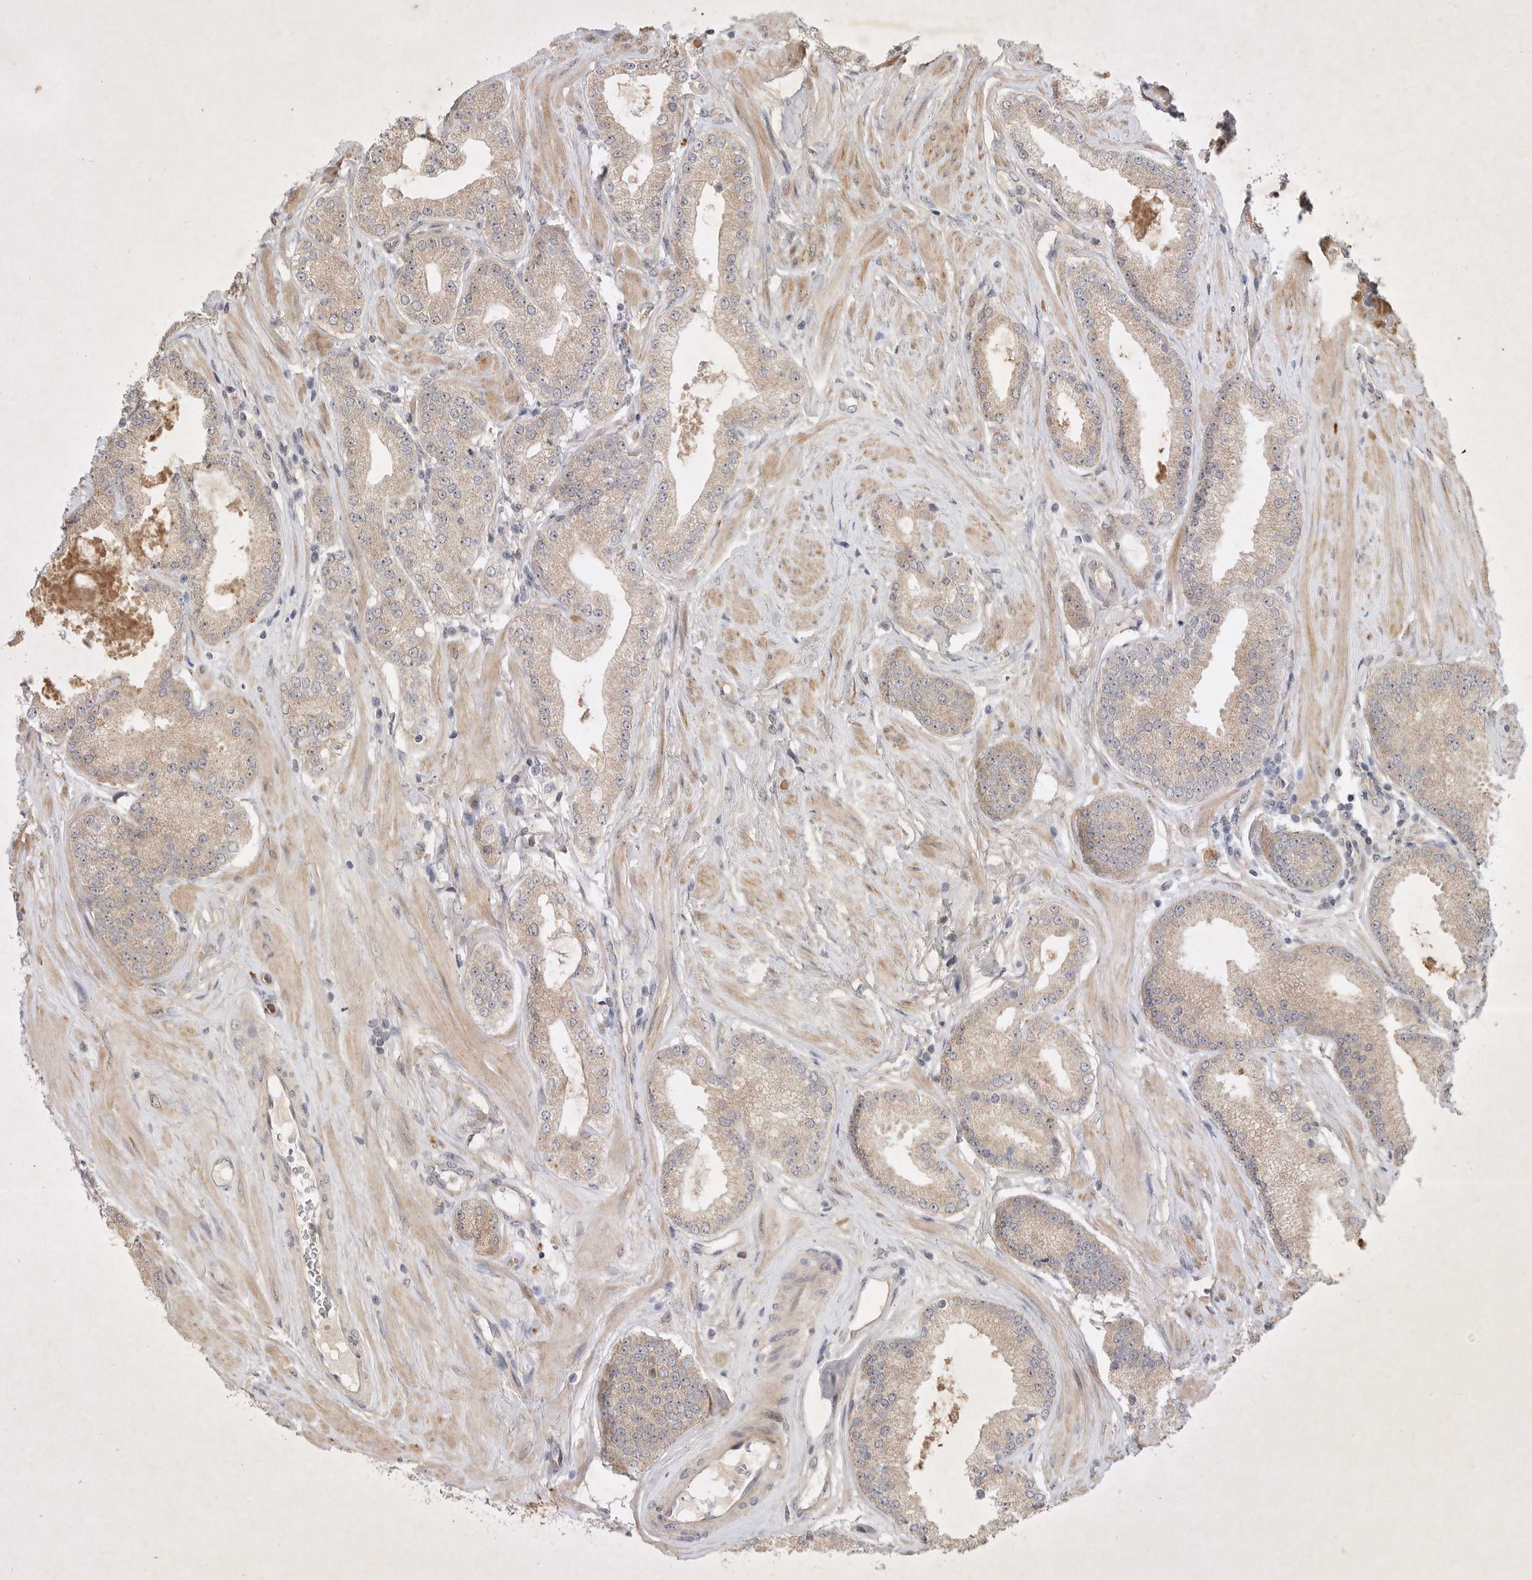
{"staining": {"intensity": "weak", "quantity": "25%-75%", "location": "cytoplasmic/membranous"}, "tissue": "prostate cancer", "cell_type": "Tumor cells", "image_type": "cancer", "snomed": [{"axis": "morphology", "description": "Adenocarcinoma, Low grade"}, {"axis": "topography", "description": "Prostate"}], "caption": "Prostate adenocarcinoma (low-grade) was stained to show a protein in brown. There is low levels of weak cytoplasmic/membranous staining in about 25%-75% of tumor cells.", "gene": "PTPDC1", "patient": {"sex": "male", "age": 62}}